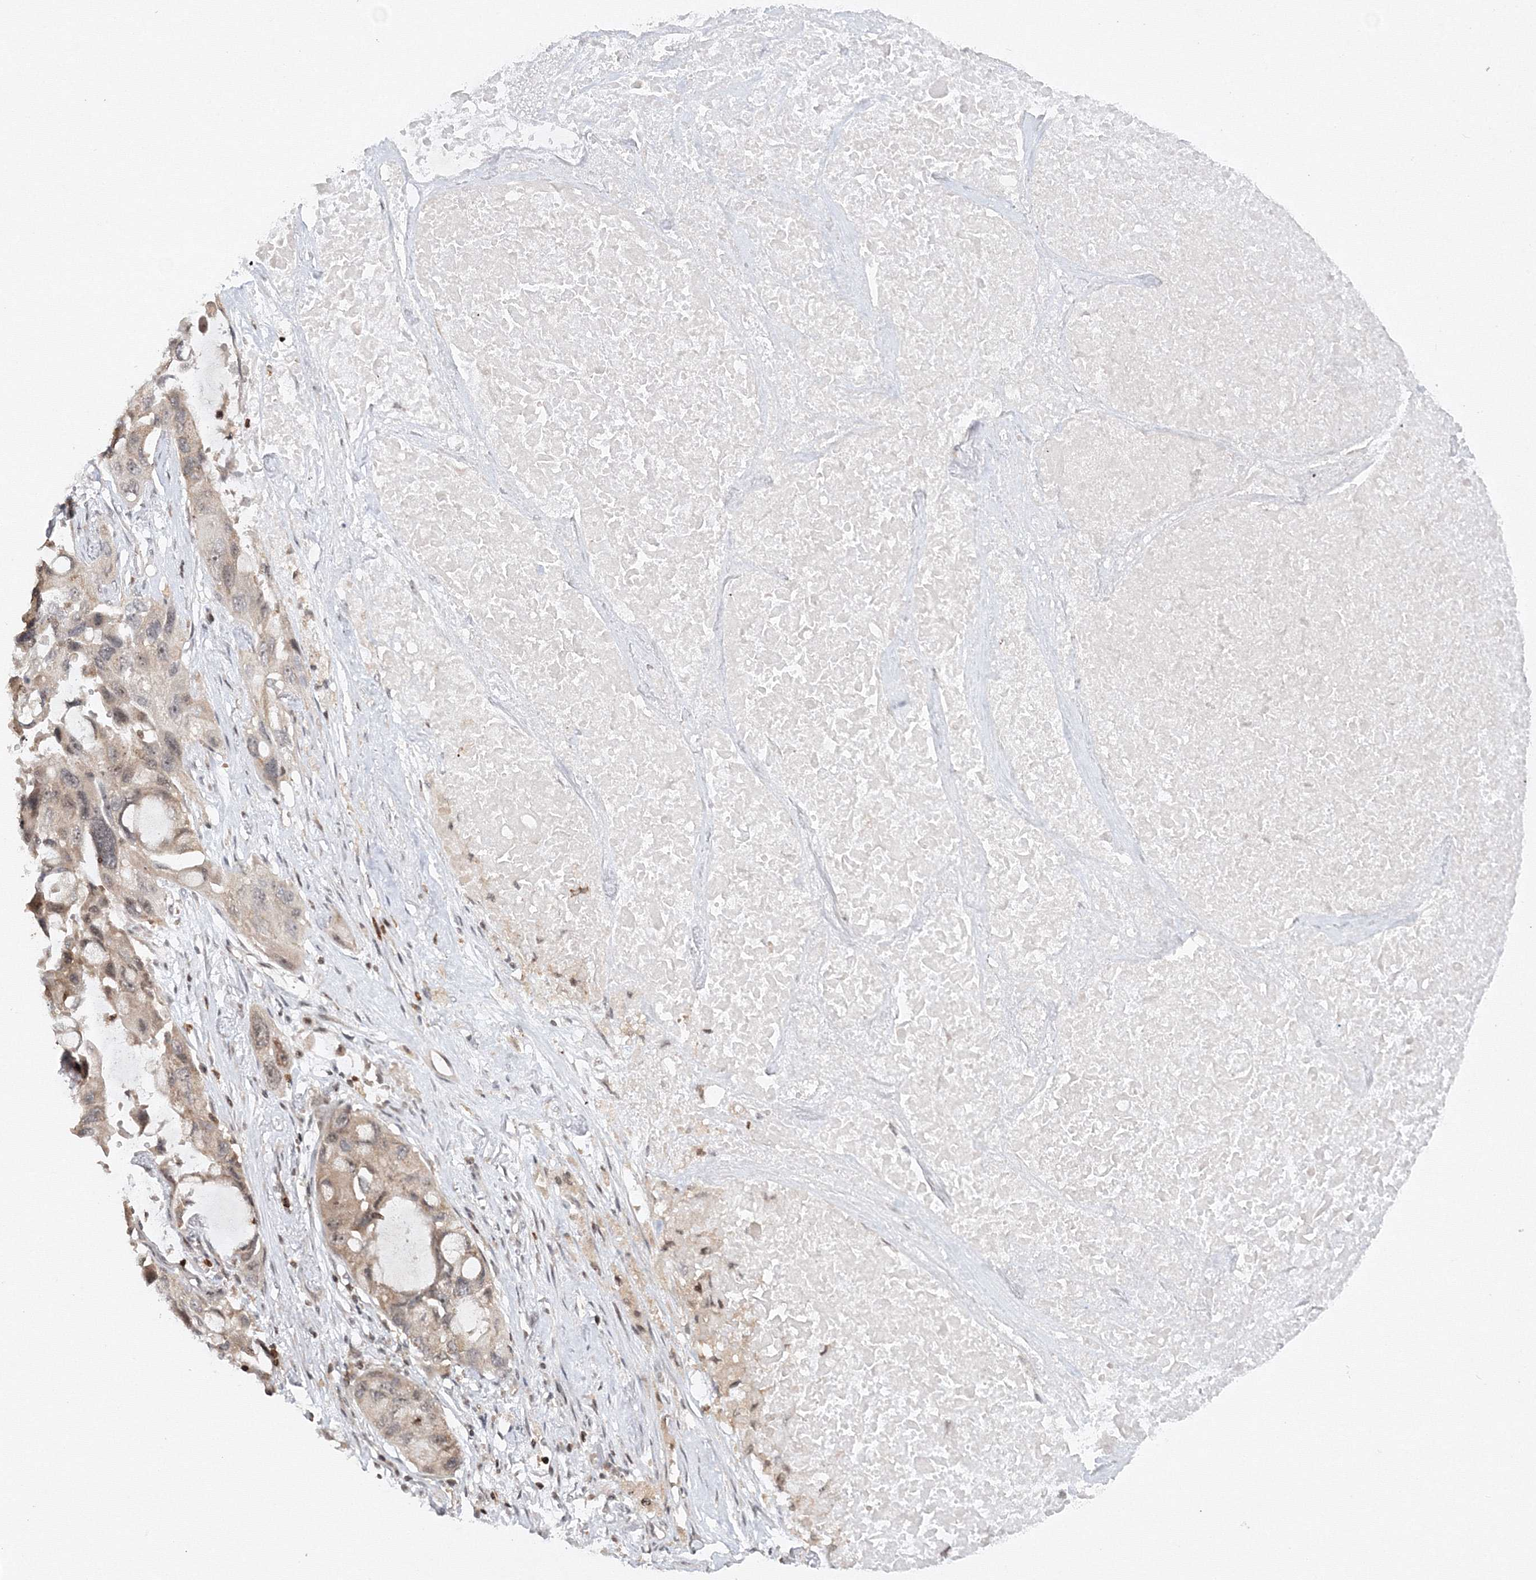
{"staining": {"intensity": "weak", "quantity": ">75%", "location": "cytoplasmic/membranous,nuclear"}, "tissue": "lung cancer", "cell_type": "Tumor cells", "image_type": "cancer", "snomed": [{"axis": "morphology", "description": "Squamous cell carcinoma, NOS"}, {"axis": "topography", "description": "Lung"}], "caption": "Weak cytoplasmic/membranous and nuclear expression is seen in about >75% of tumor cells in lung cancer. (Stains: DAB in brown, nuclei in blue, Microscopy: brightfield microscopy at high magnification).", "gene": "MKRN2", "patient": {"sex": "female", "age": 73}}